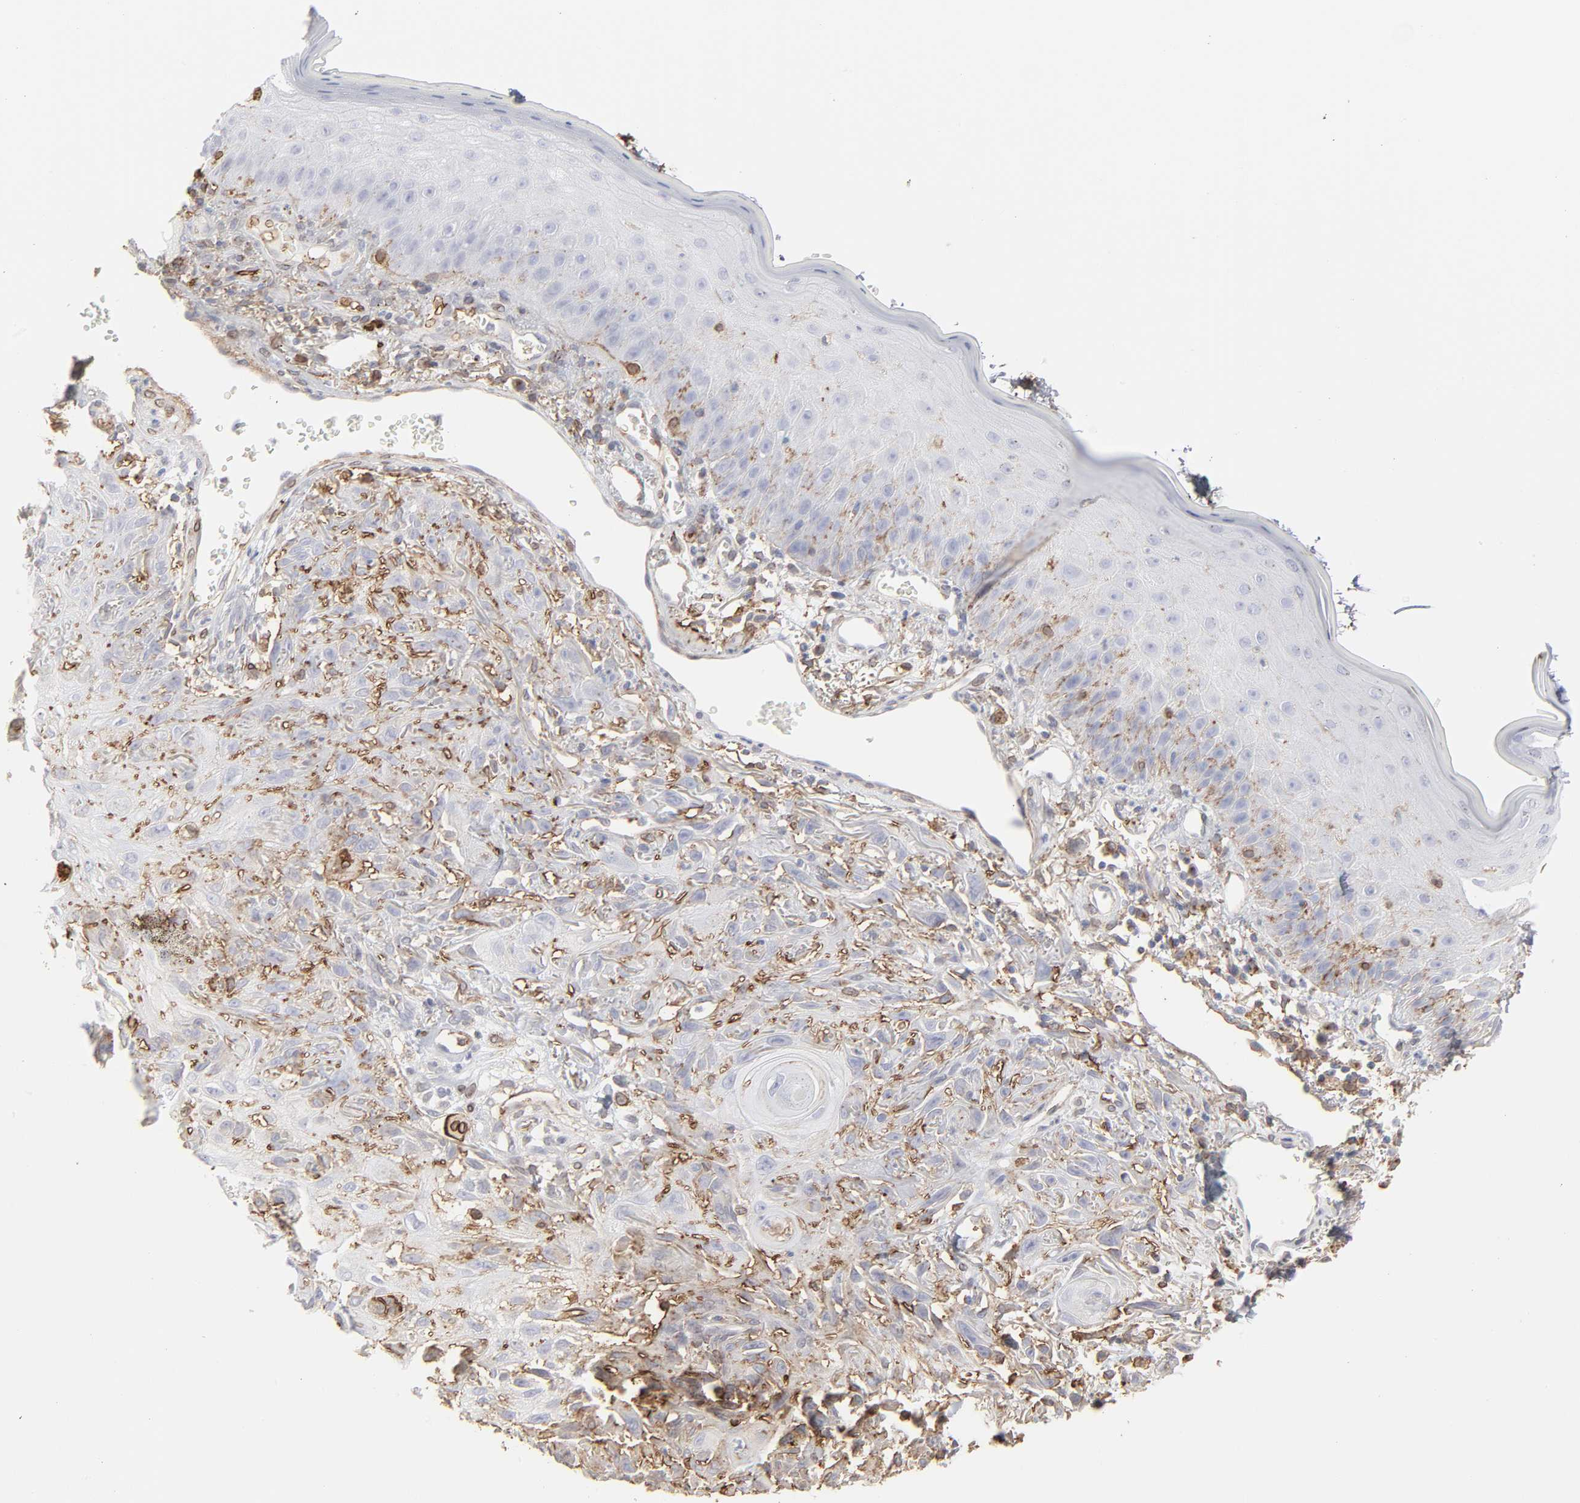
{"staining": {"intensity": "weak", "quantity": "25%-75%", "location": "cytoplasmic/membranous"}, "tissue": "skin cancer", "cell_type": "Tumor cells", "image_type": "cancer", "snomed": [{"axis": "morphology", "description": "Squamous cell carcinoma, NOS"}, {"axis": "topography", "description": "Skin"}], "caption": "There is low levels of weak cytoplasmic/membranous staining in tumor cells of skin squamous cell carcinoma, as demonstrated by immunohistochemical staining (brown color).", "gene": "ANXA5", "patient": {"sex": "female", "age": 59}}